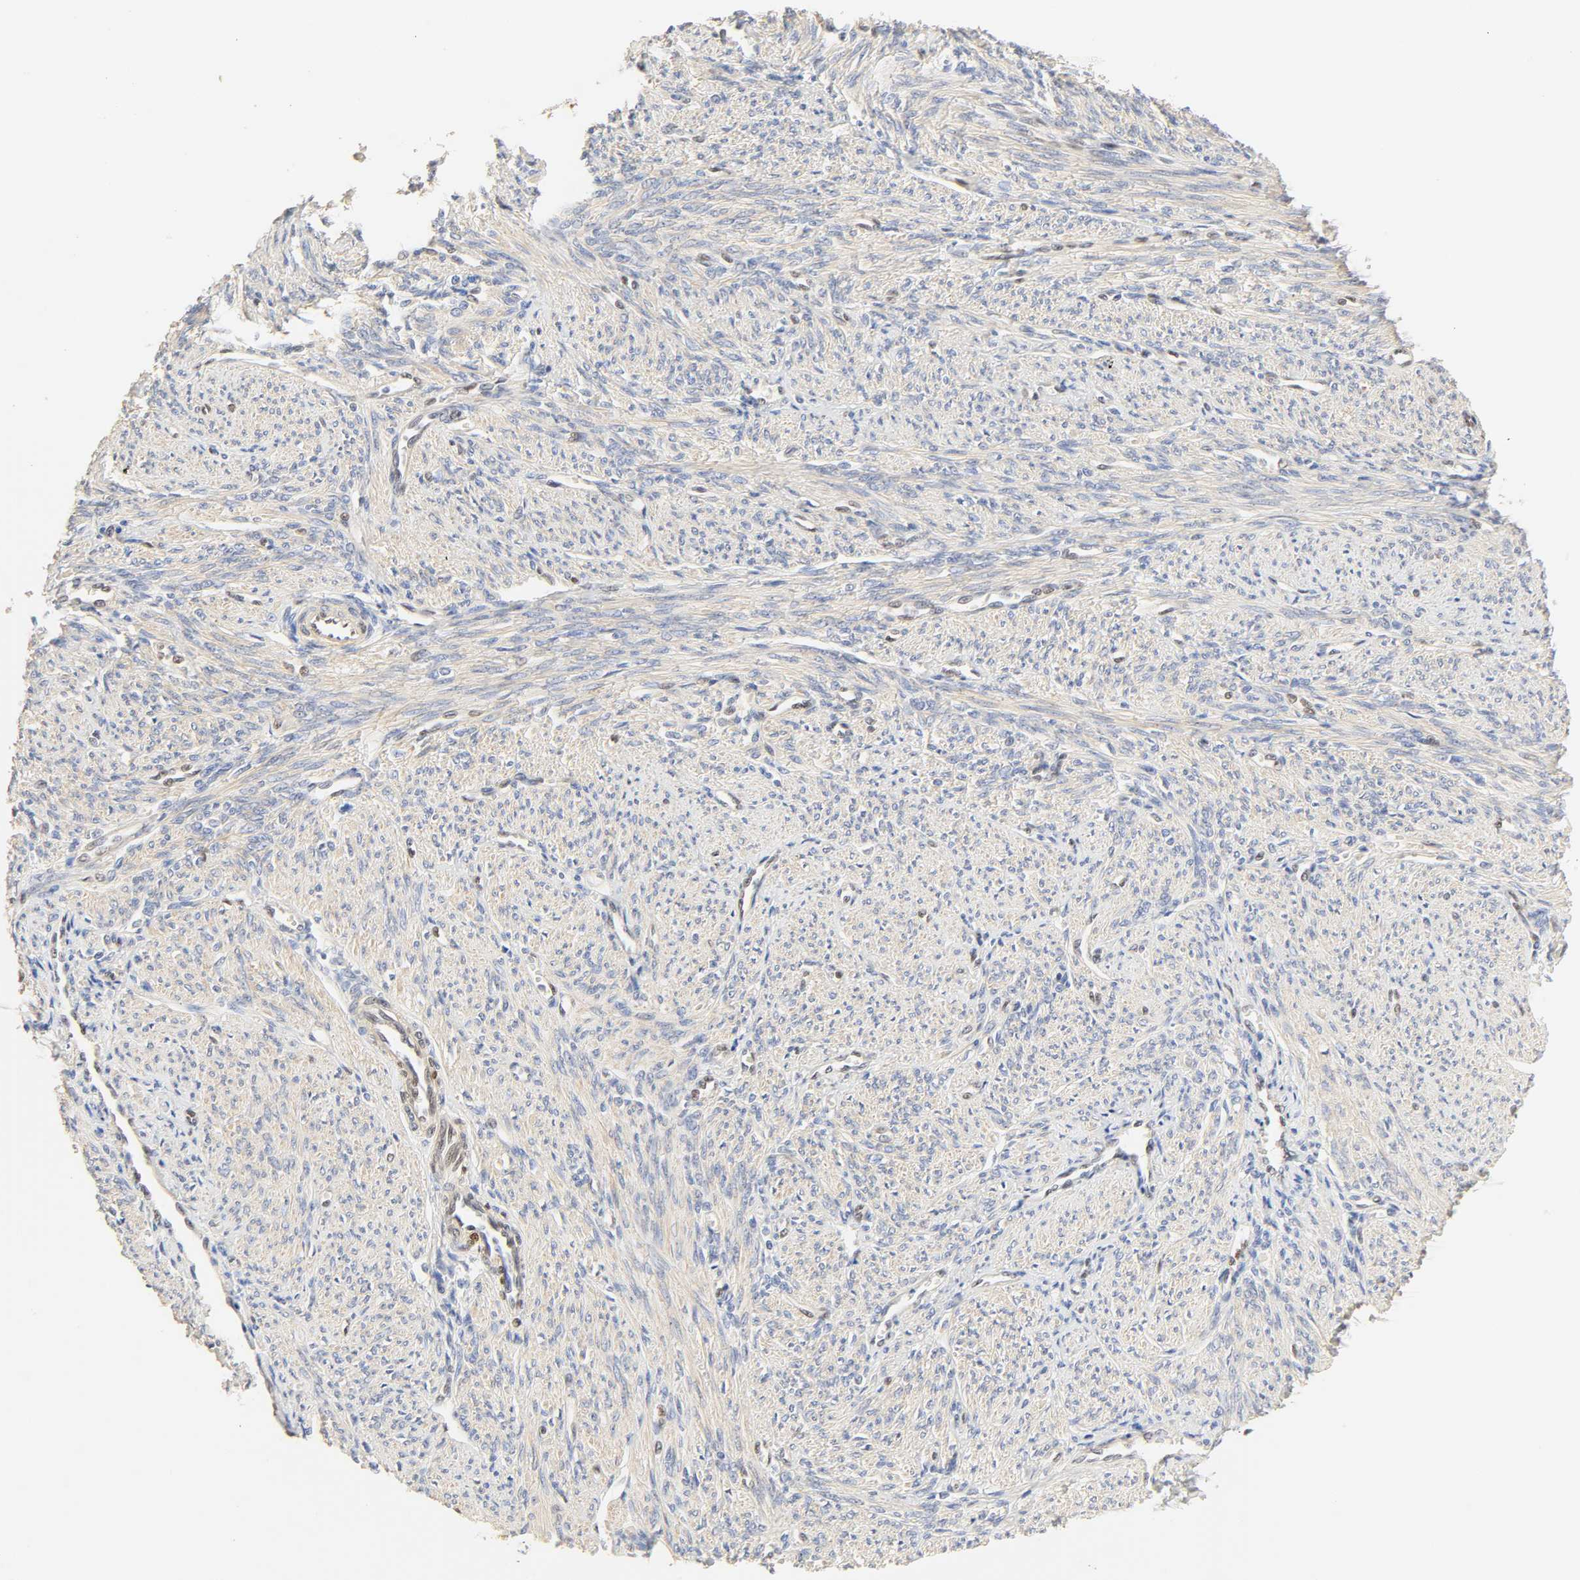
{"staining": {"intensity": "negative", "quantity": "none", "location": "none"}, "tissue": "smooth muscle", "cell_type": "Smooth muscle cells", "image_type": "normal", "snomed": [{"axis": "morphology", "description": "Normal tissue, NOS"}, {"axis": "topography", "description": "Smooth muscle"}], "caption": "IHC of benign smooth muscle shows no positivity in smooth muscle cells.", "gene": "BORCS8", "patient": {"sex": "female", "age": 65}}